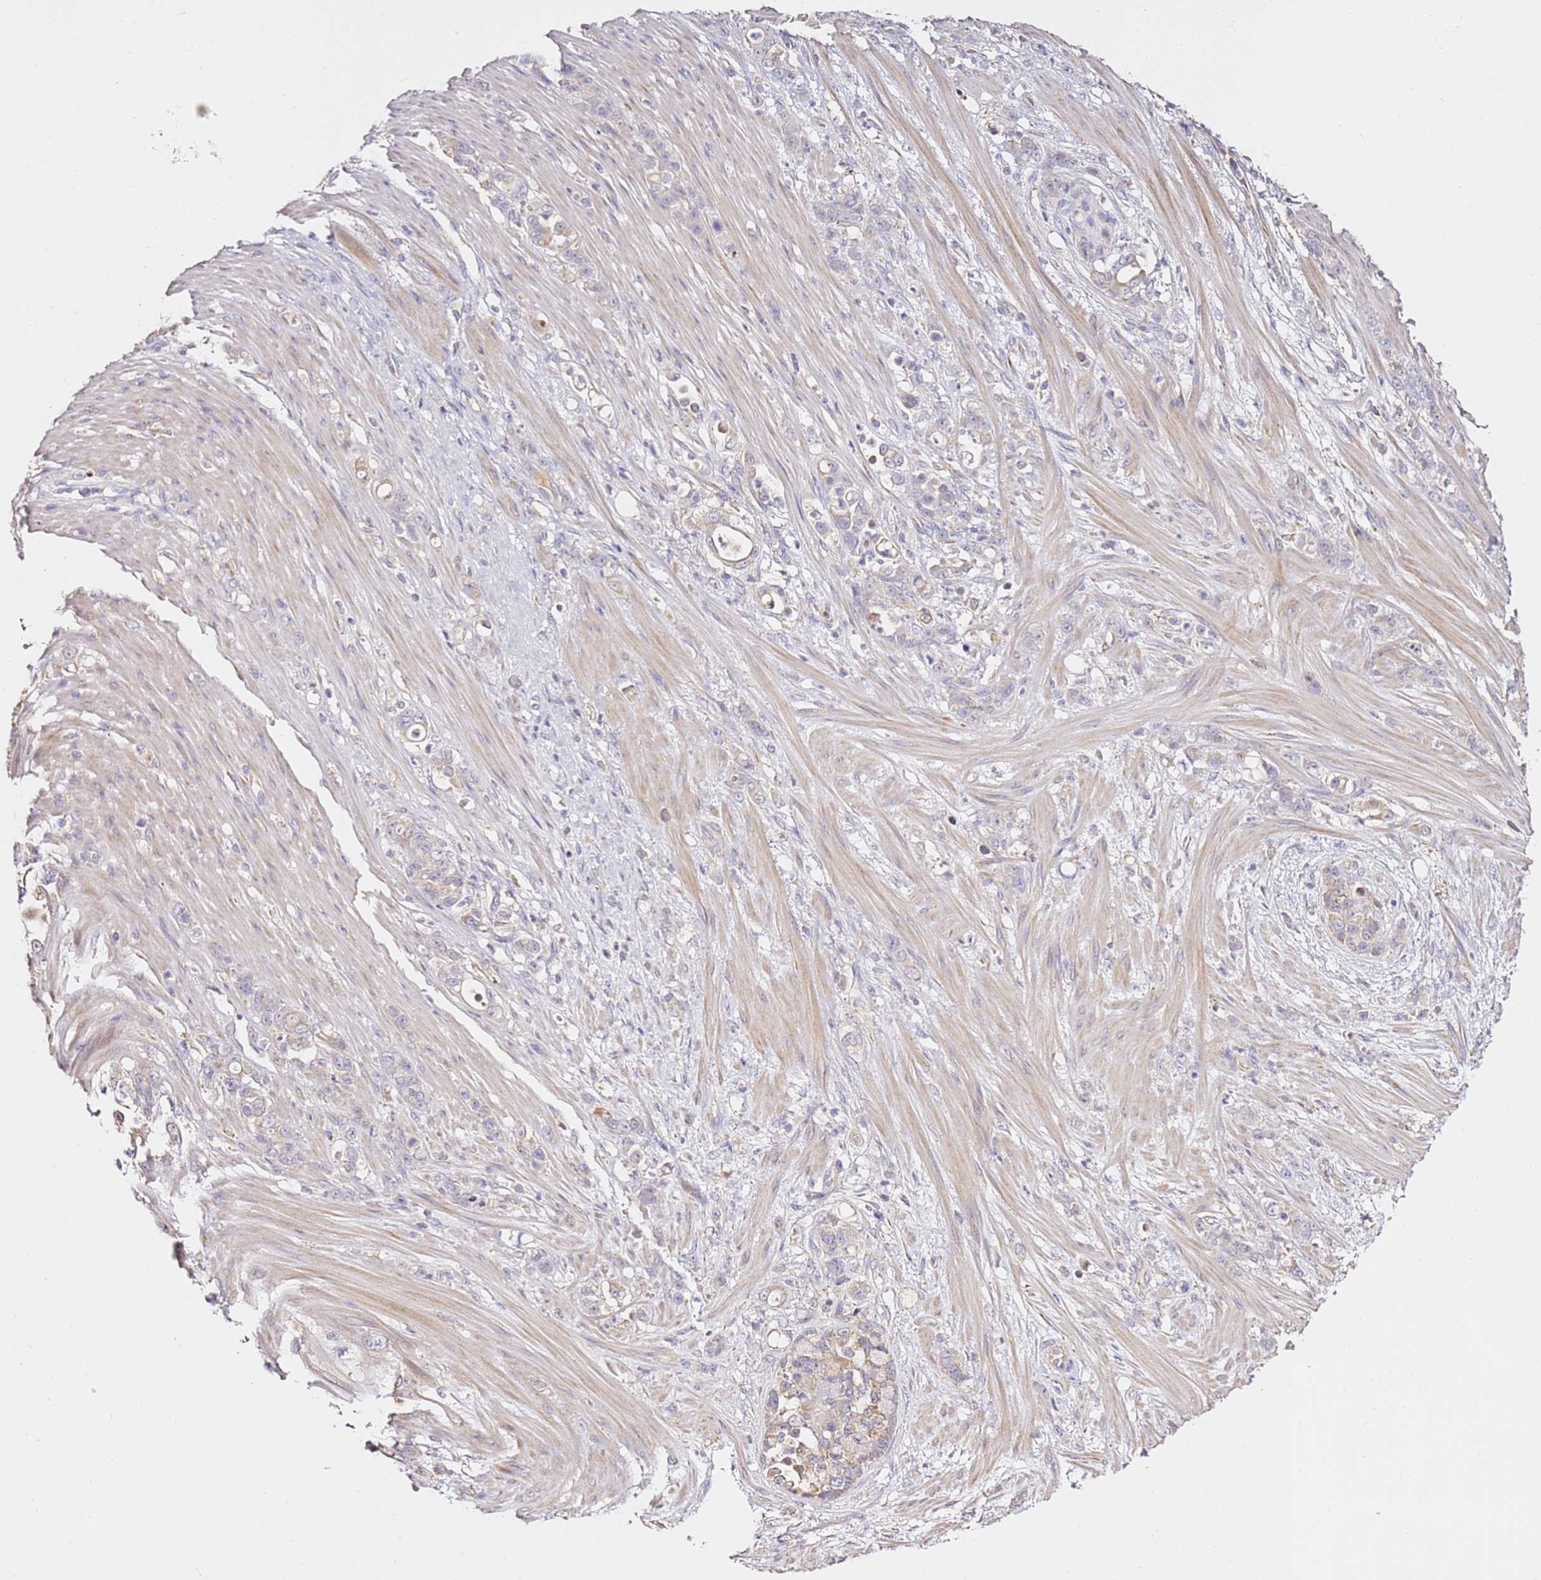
{"staining": {"intensity": "negative", "quantity": "none", "location": "none"}, "tissue": "stomach cancer", "cell_type": "Tumor cells", "image_type": "cancer", "snomed": [{"axis": "morphology", "description": "Normal tissue, NOS"}, {"axis": "morphology", "description": "Adenocarcinoma, NOS"}, {"axis": "topography", "description": "Stomach"}], "caption": "The histopathology image exhibits no staining of tumor cells in stomach cancer. (DAB immunohistochemistry (IHC) visualized using brightfield microscopy, high magnification).", "gene": "OR2B11", "patient": {"sex": "female", "age": 79}}